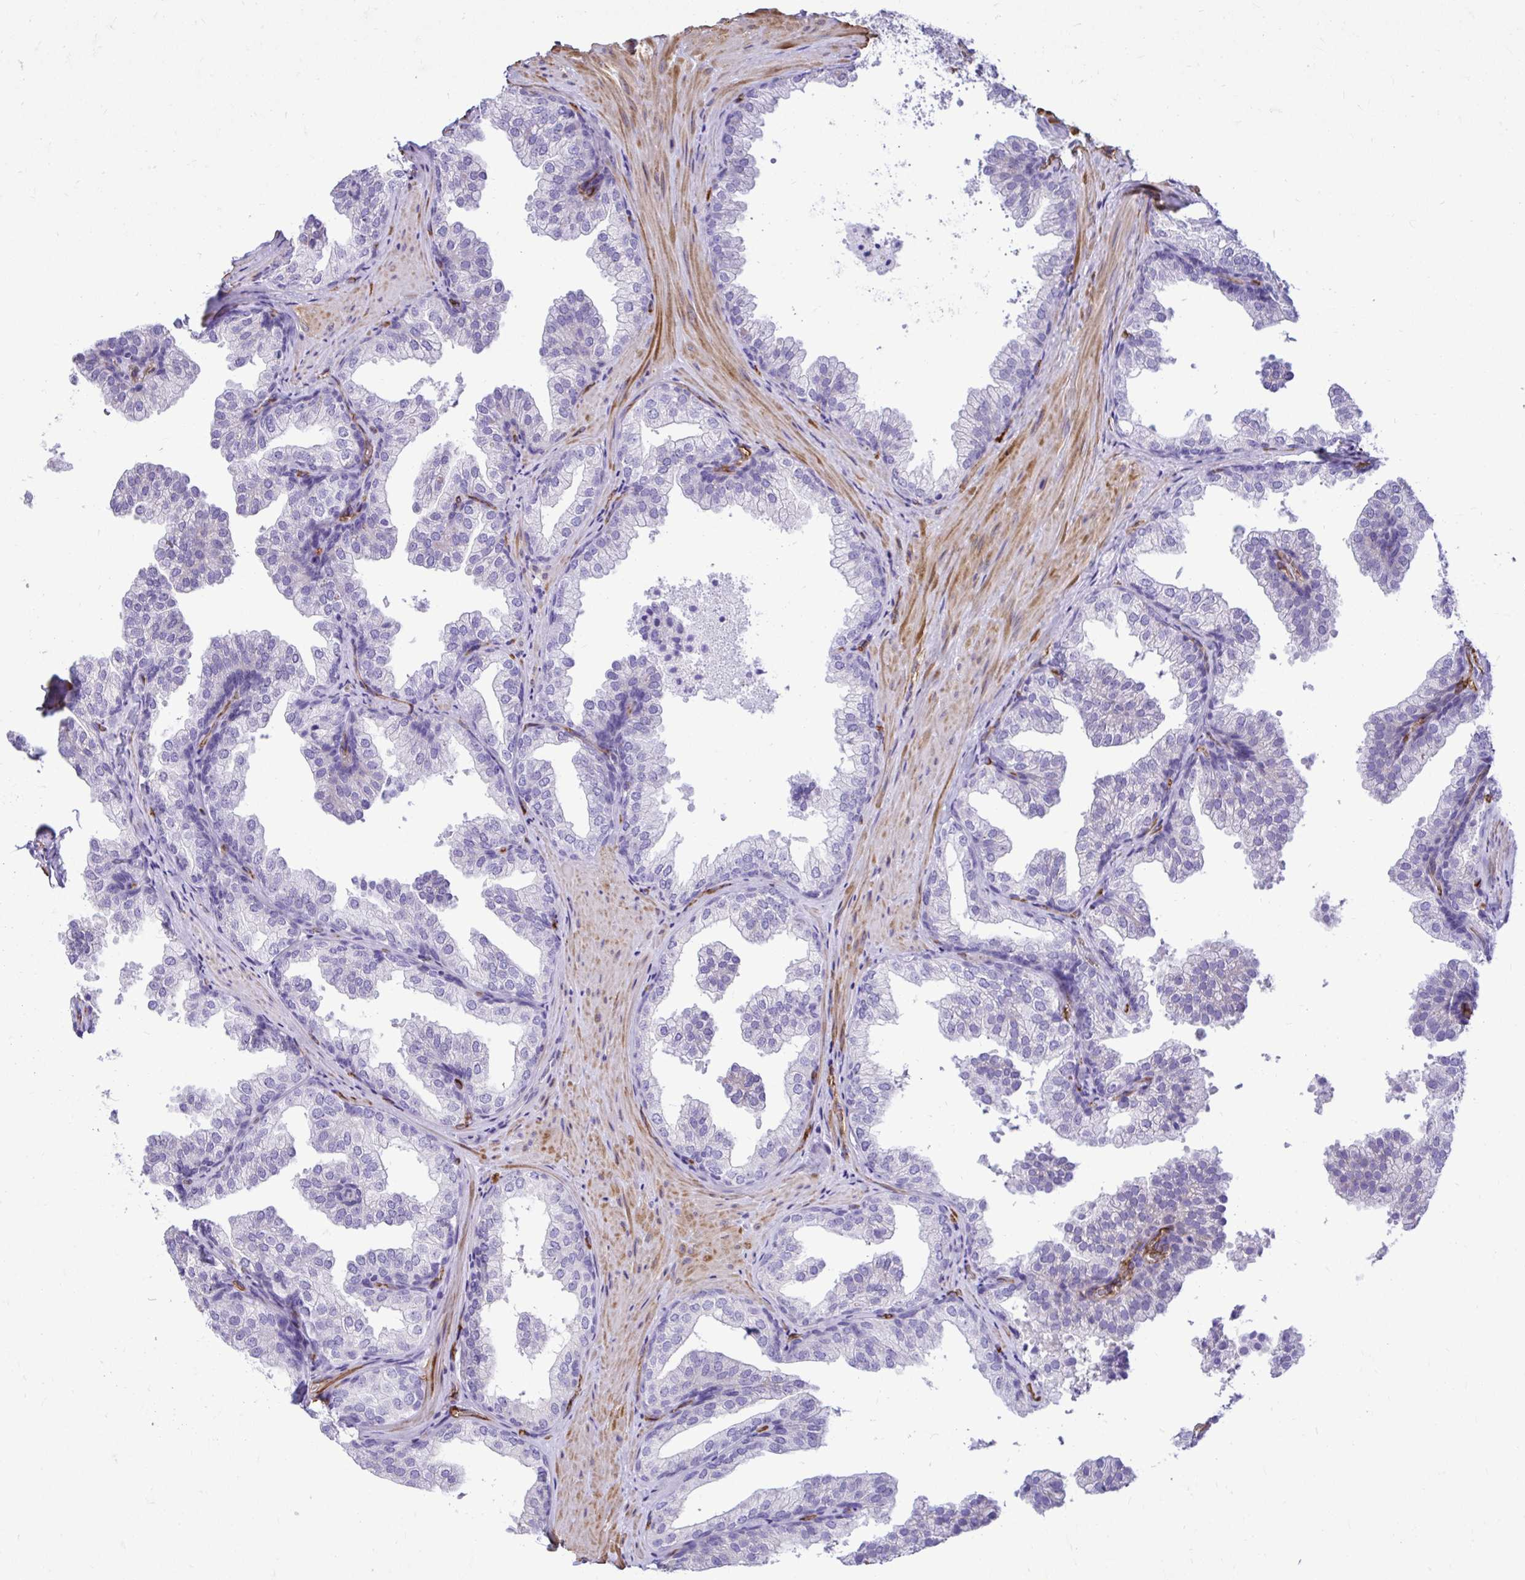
{"staining": {"intensity": "negative", "quantity": "none", "location": "none"}, "tissue": "prostate", "cell_type": "Glandular cells", "image_type": "normal", "snomed": [{"axis": "morphology", "description": "Normal tissue, NOS"}, {"axis": "topography", "description": "Prostate"}], "caption": "This is an immunohistochemistry (IHC) photomicrograph of unremarkable prostate. There is no positivity in glandular cells.", "gene": "ABCG2", "patient": {"sex": "male", "age": 37}}